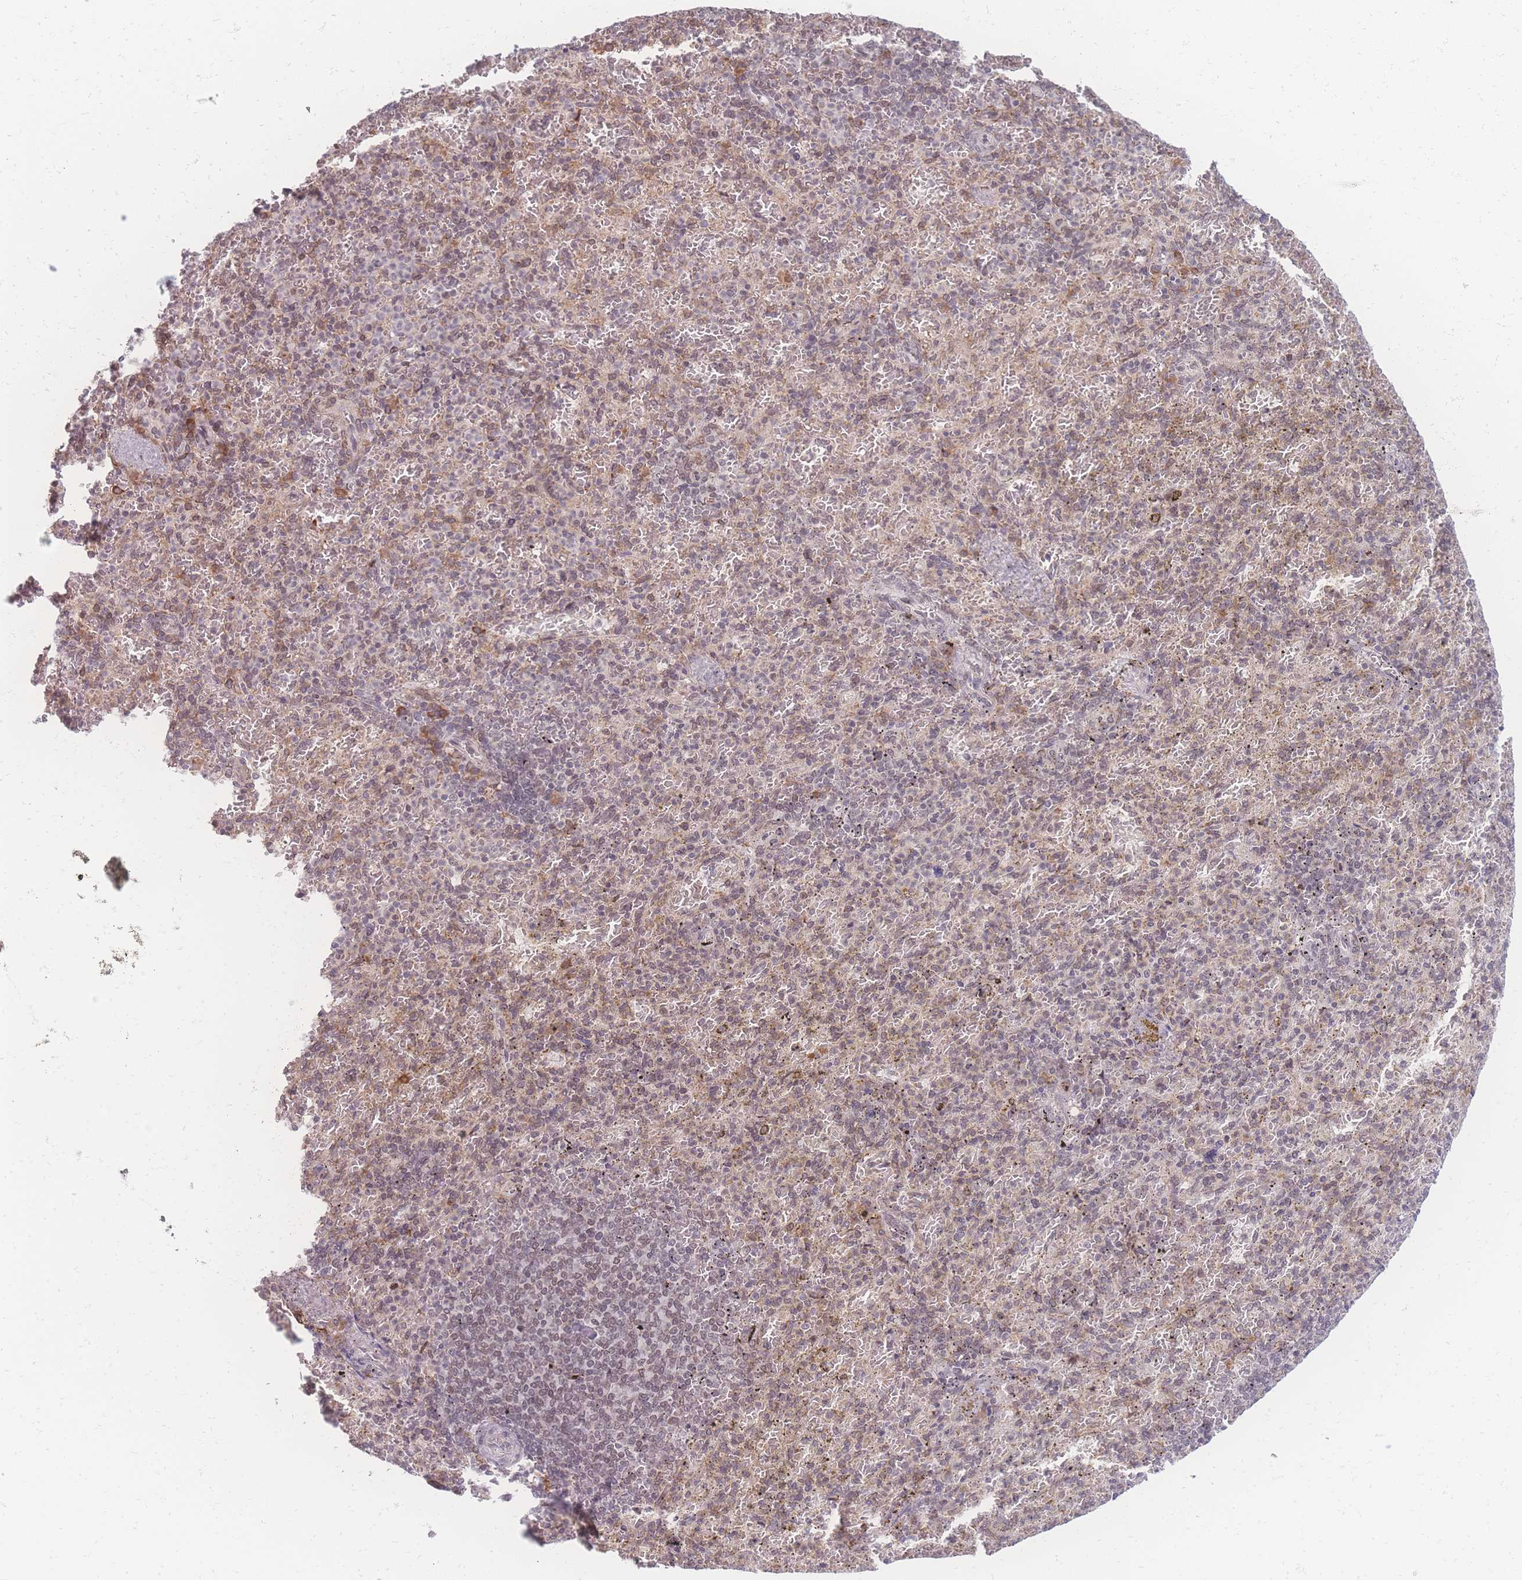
{"staining": {"intensity": "weak", "quantity": "25%-75%", "location": "cytoplasmic/membranous"}, "tissue": "spleen", "cell_type": "Cells in red pulp", "image_type": "normal", "snomed": [{"axis": "morphology", "description": "Normal tissue, NOS"}, {"axis": "topography", "description": "Spleen"}], "caption": "IHC of normal human spleen reveals low levels of weak cytoplasmic/membranous positivity in approximately 25%-75% of cells in red pulp.", "gene": "ZC3H13", "patient": {"sex": "female", "age": 74}}